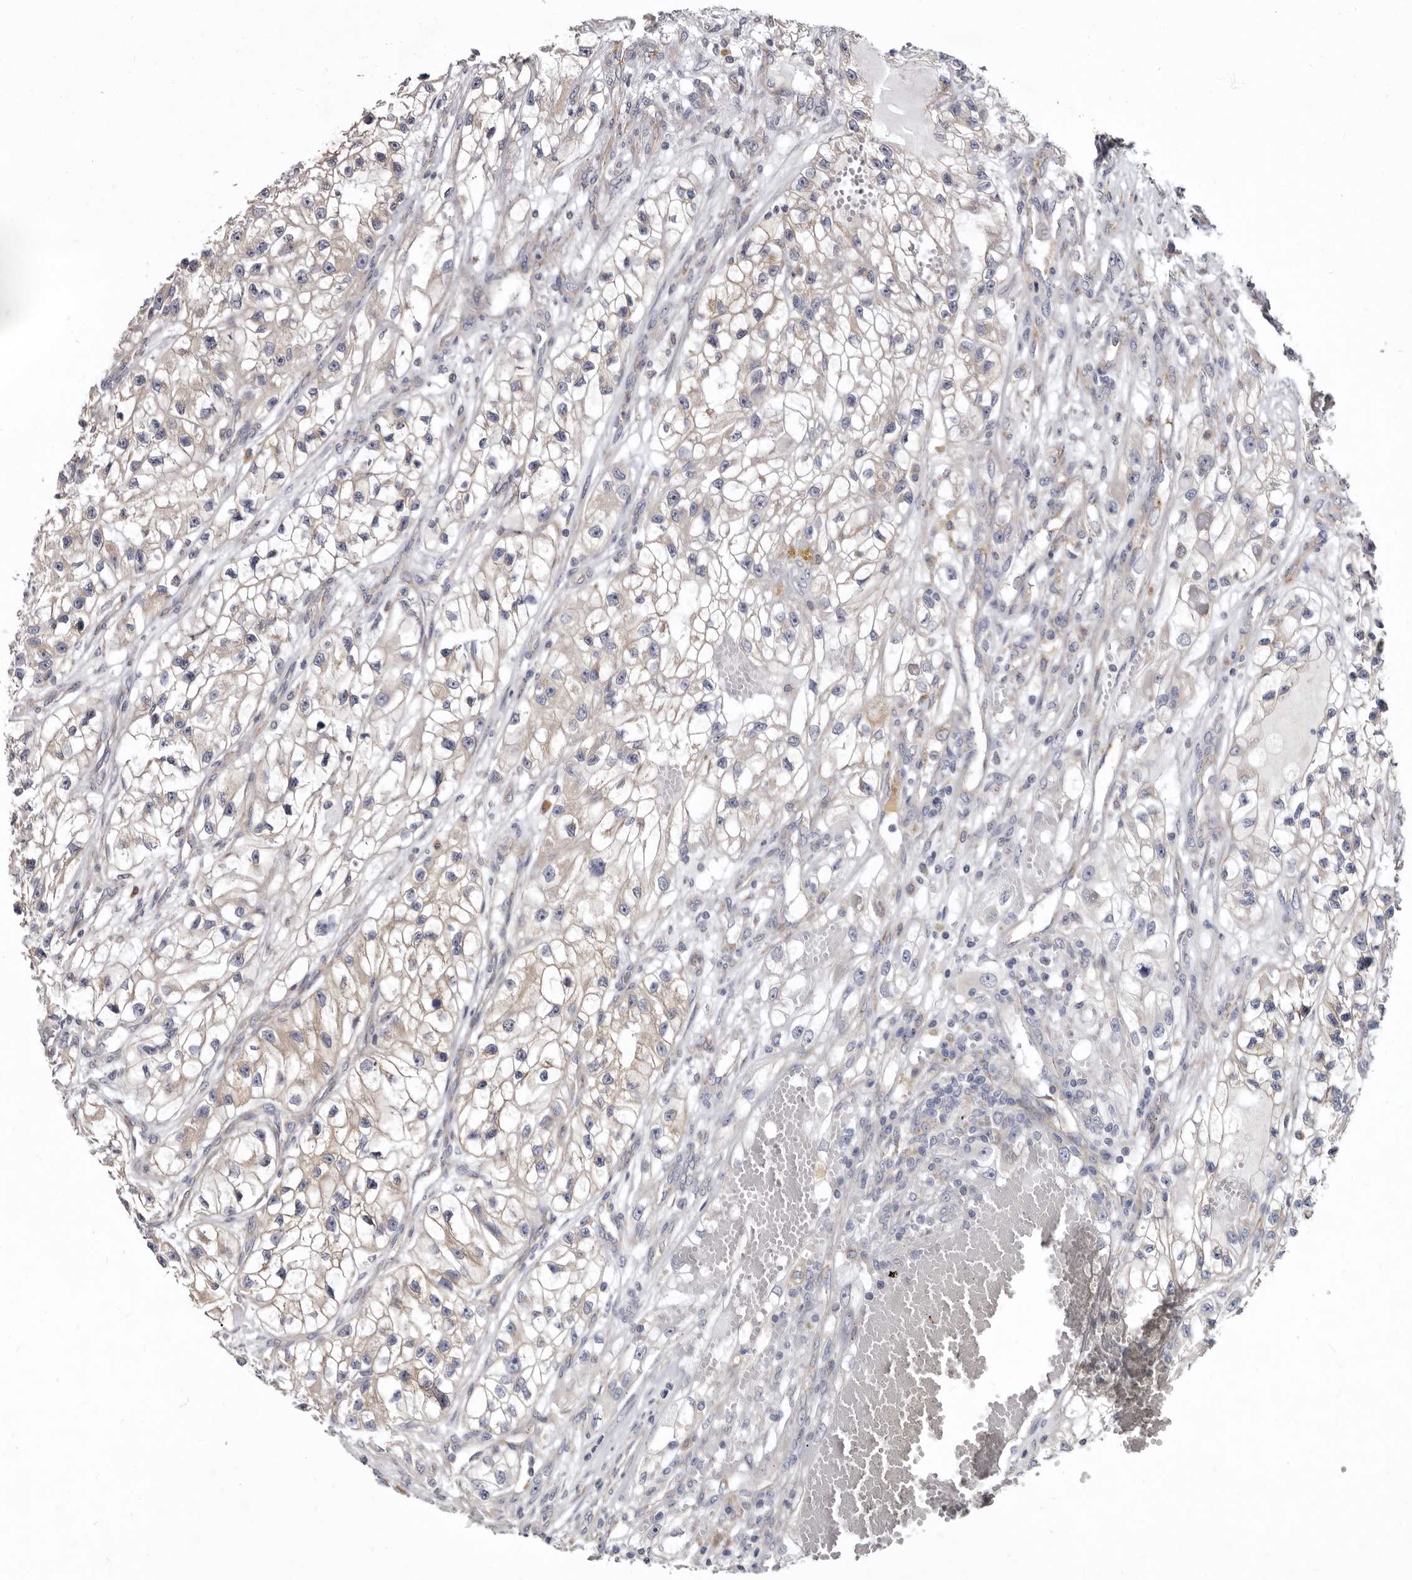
{"staining": {"intensity": "weak", "quantity": "25%-75%", "location": "cytoplasmic/membranous"}, "tissue": "renal cancer", "cell_type": "Tumor cells", "image_type": "cancer", "snomed": [{"axis": "morphology", "description": "Adenocarcinoma, NOS"}, {"axis": "topography", "description": "Kidney"}], "caption": "Renal cancer stained for a protein demonstrates weak cytoplasmic/membranous positivity in tumor cells.", "gene": "FMO2", "patient": {"sex": "female", "age": 57}}